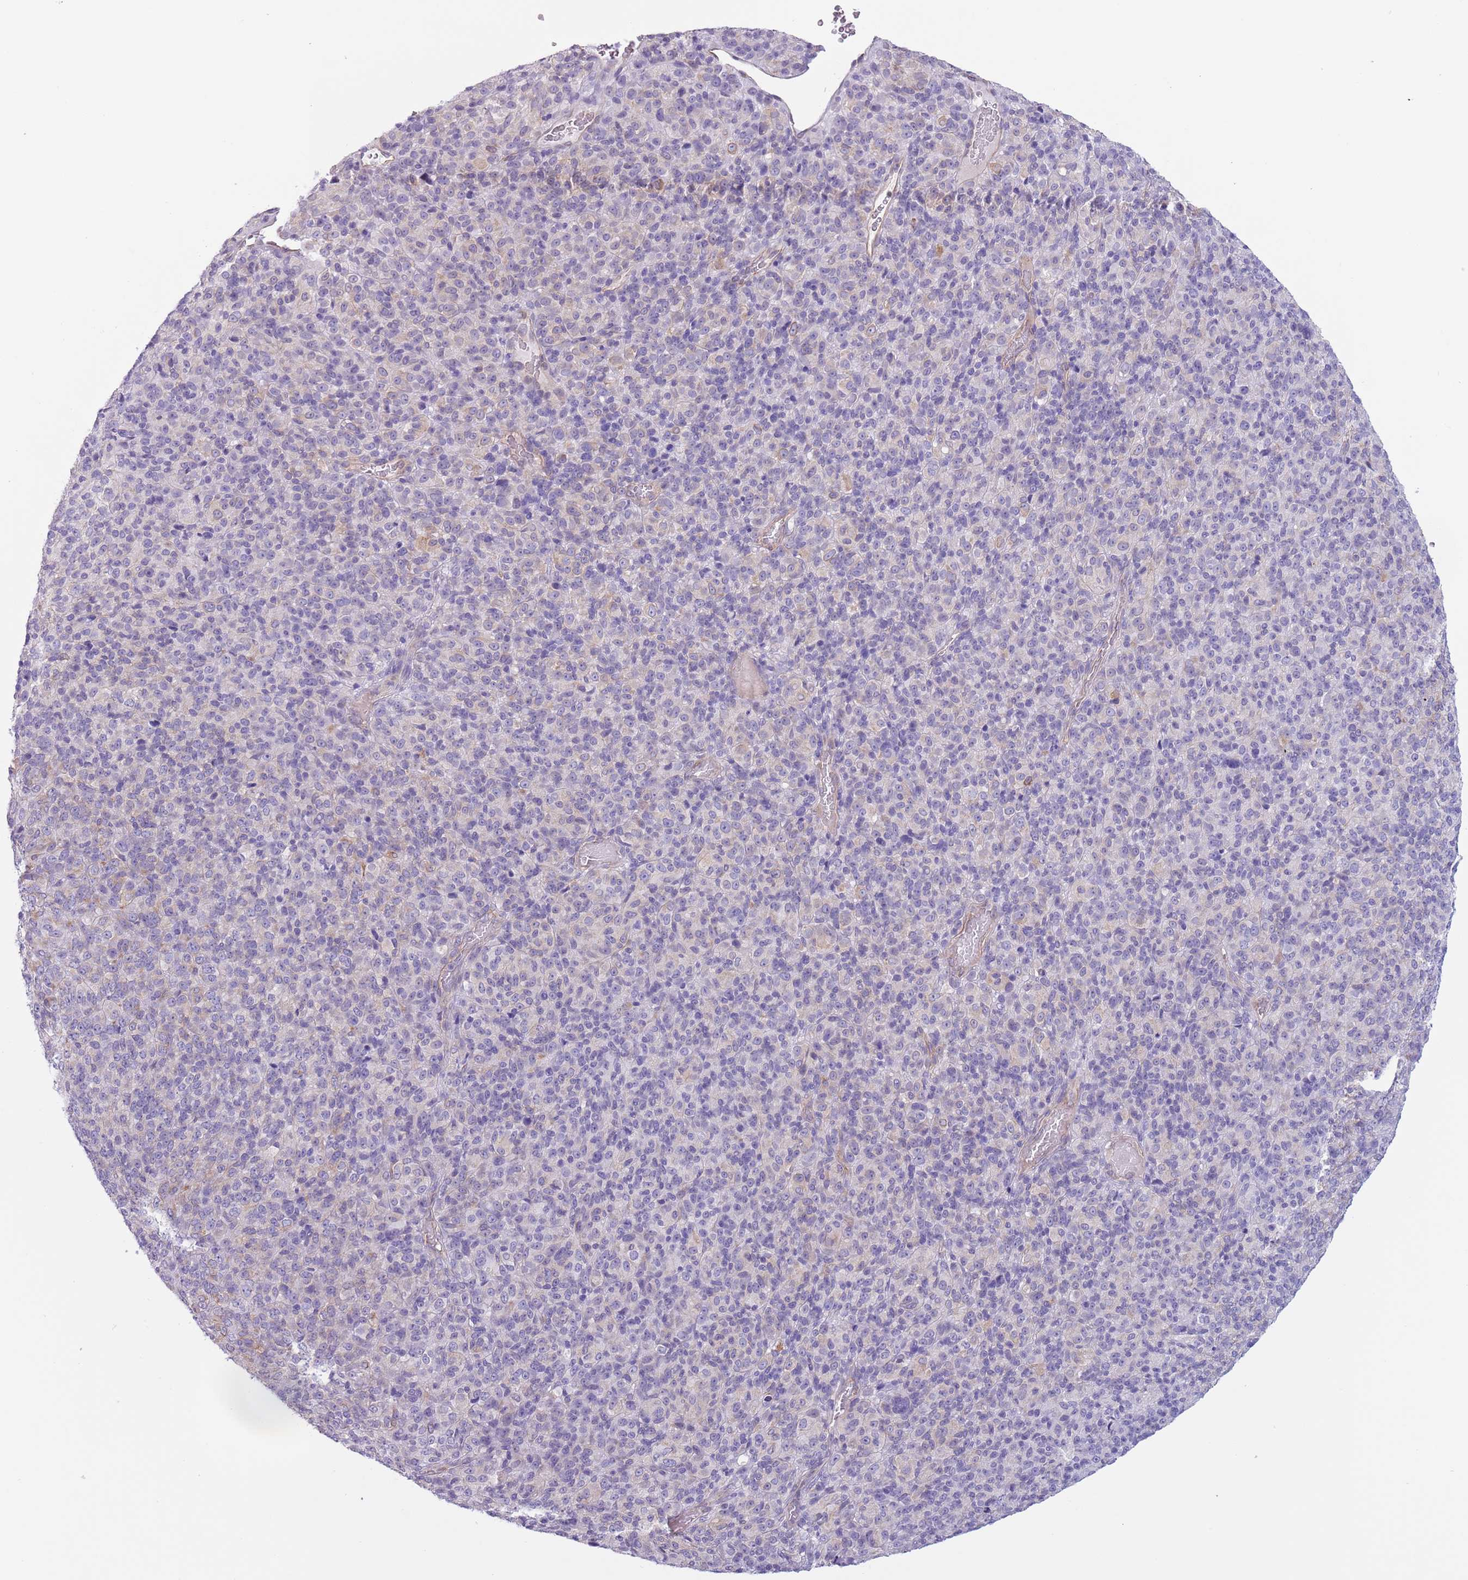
{"staining": {"intensity": "negative", "quantity": "none", "location": "none"}, "tissue": "melanoma", "cell_type": "Tumor cells", "image_type": "cancer", "snomed": [{"axis": "morphology", "description": "Malignant melanoma, Metastatic site"}, {"axis": "topography", "description": "Brain"}], "caption": "Malignant melanoma (metastatic site) stained for a protein using immunohistochemistry shows no expression tumor cells.", "gene": "RBP3", "patient": {"sex": "female", "age": 56}}